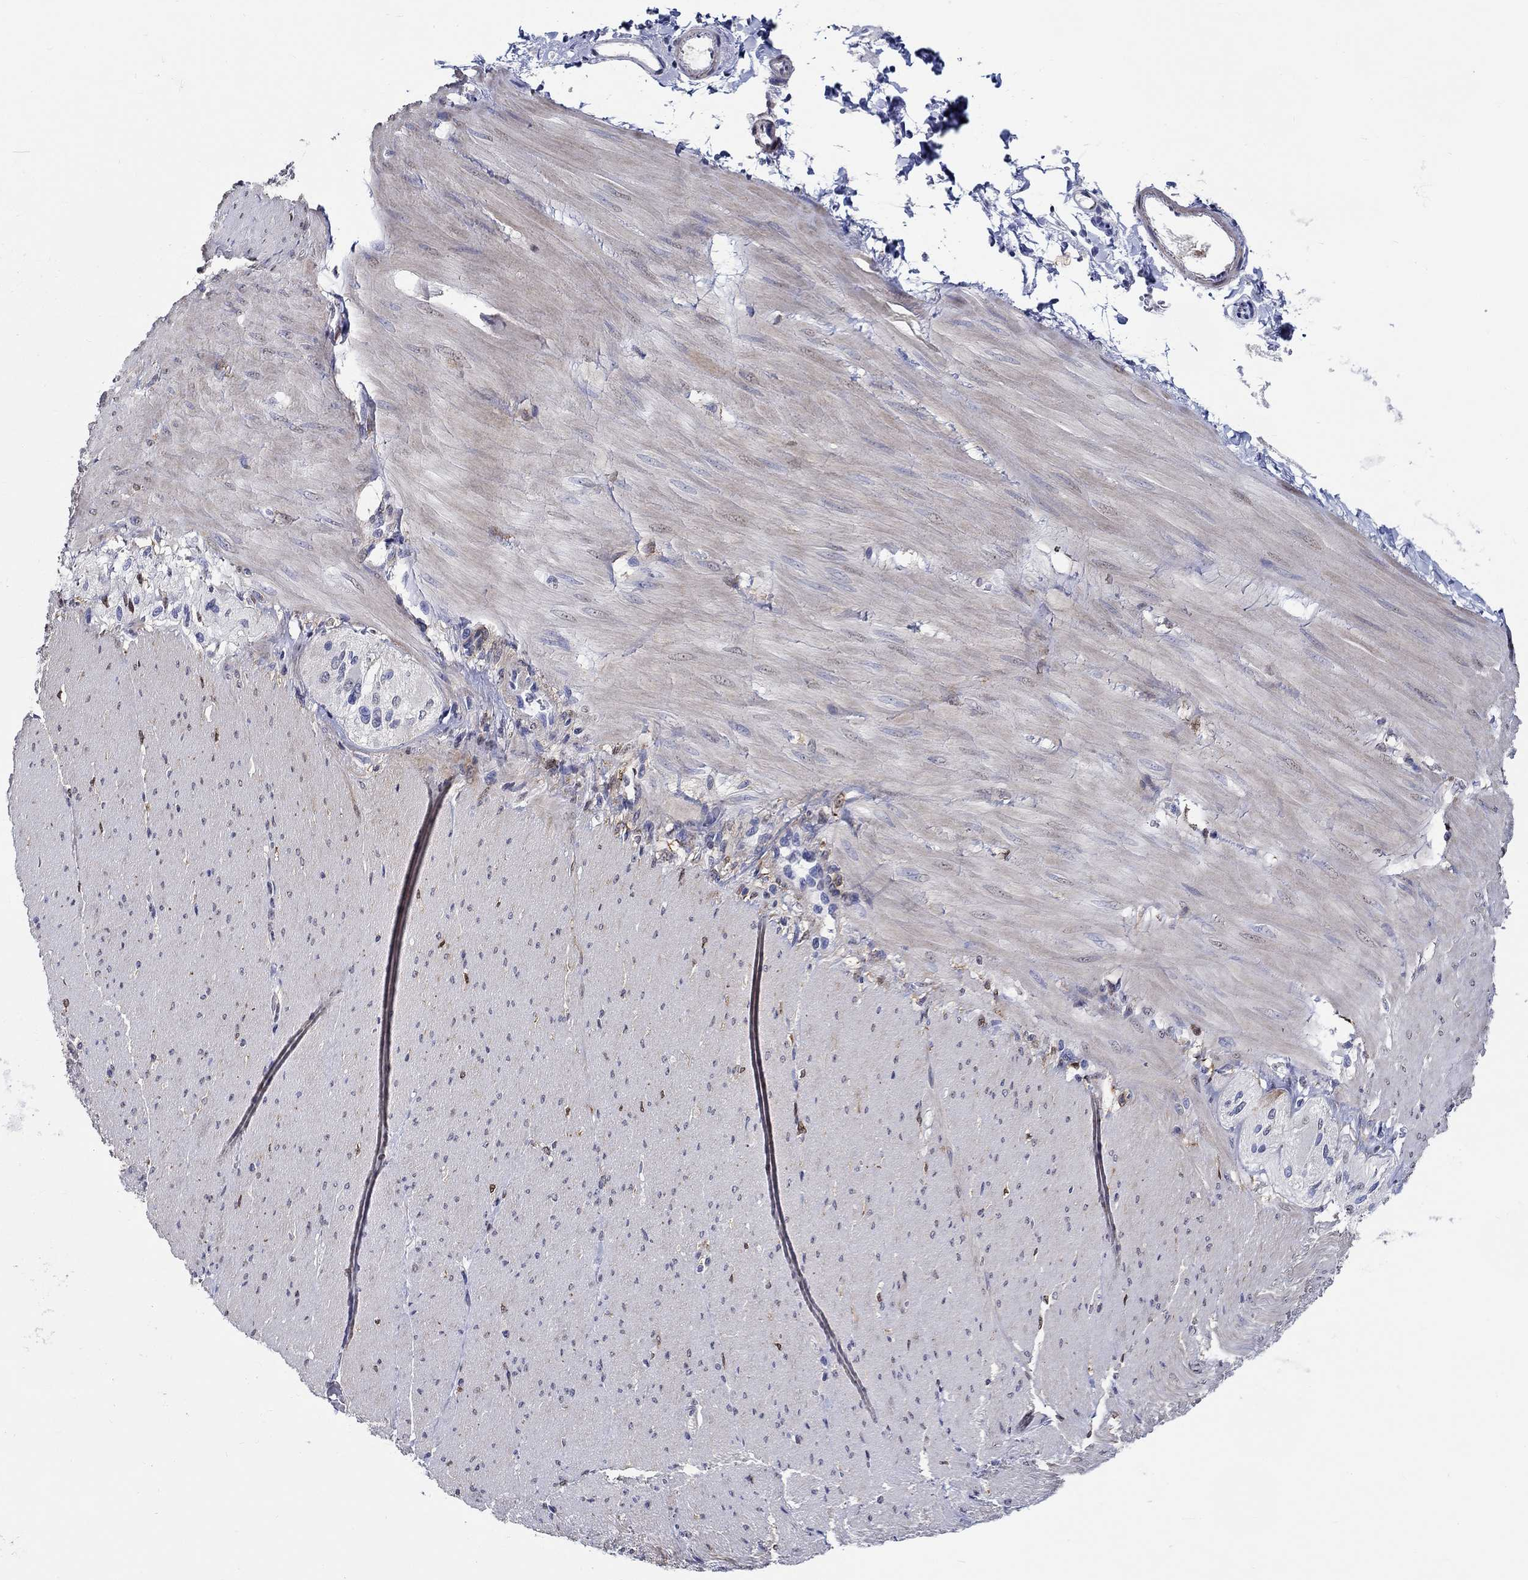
{"staining": {"intensity": "negative", "quantity": "none", "location": "none"}, "tissue": "adipose tissue", "cell_type": "Adipocytes", "image_type": "normal", "snomed": [{"axis": "morphology", "description": "Normal tissue, NOS"}, {"axis": "topography", "description": "Smooth muscle"}, {"axis": "topography", "description": "Duodenum"}, {"axis": "topography", "description": "Peripheral nerve tissue"}], "caption": "High magnification brightfield microscopy of normal adipose tissue stained with DAB (brown) and counterstained with hematoxylin (blue): adipocytes show no significant expression. (DAB immunohistochemistry (IHC) with hematoxylin counter stain).", "gene": "PDE1B", "patient": {"sex": "female", "age": 61}}